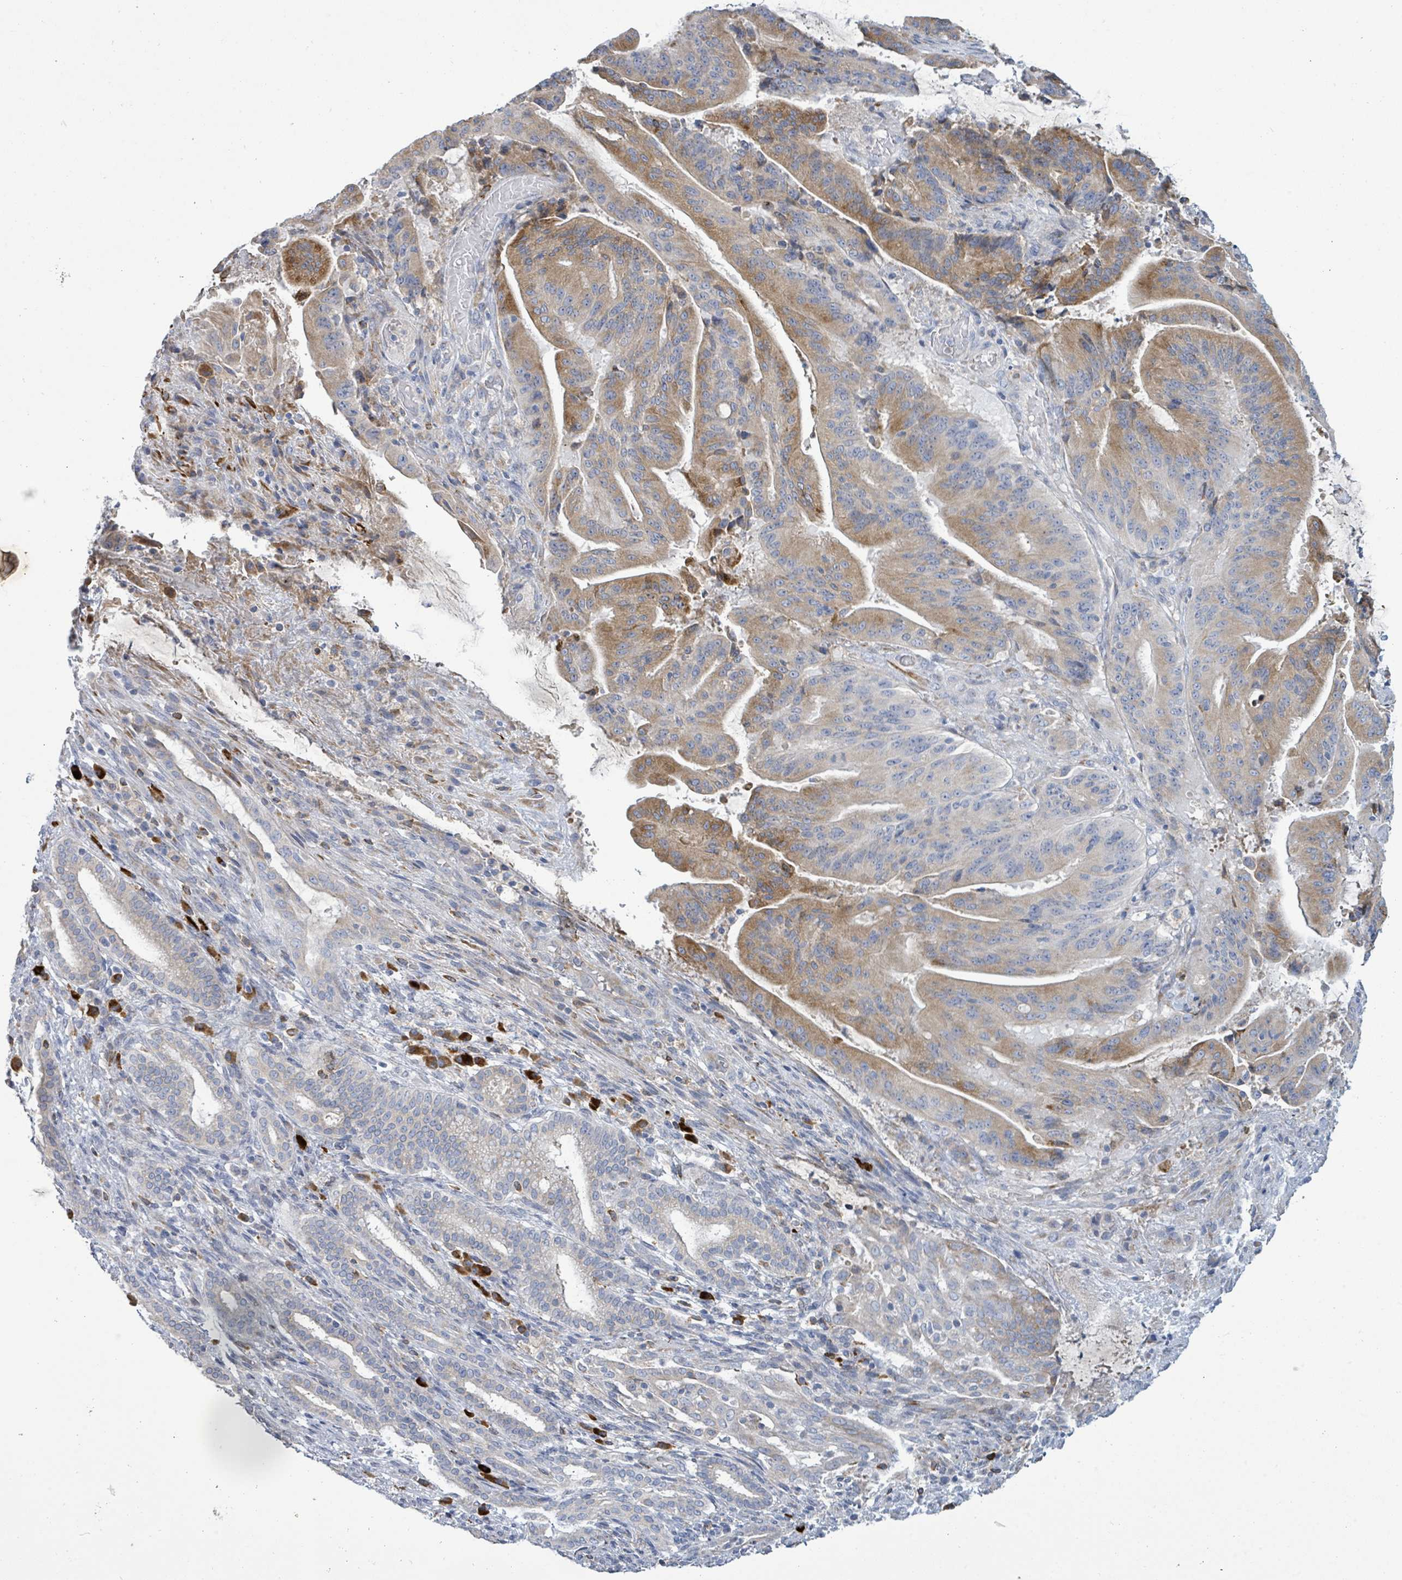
{"staining": {"intensity": "moderate", "quantity": "25%-75%", "location": "cytoplasmic/membranous"}, "tissue": "liver cancer", "cell_type": "Tumor cells", "image_type": "cancer", "snomed": [{"axis": "morphology", "description": "Normal tissue, NOS"}, {"axis": "morphology", "description": "Cholangiocarcinoma"}, {"axis": "topography", "description": "Liver"}, {"axis": "topography", "description": "Peripheral nerve tissue"}], "caption": "The micrograph exhibits a brown stain indicating the presence of a protein in the cytoplasmic/membranous of tumor cells in liver cancer.", "gene": "SIRPB1", "patient": {"sex": "female", "age": 73}}